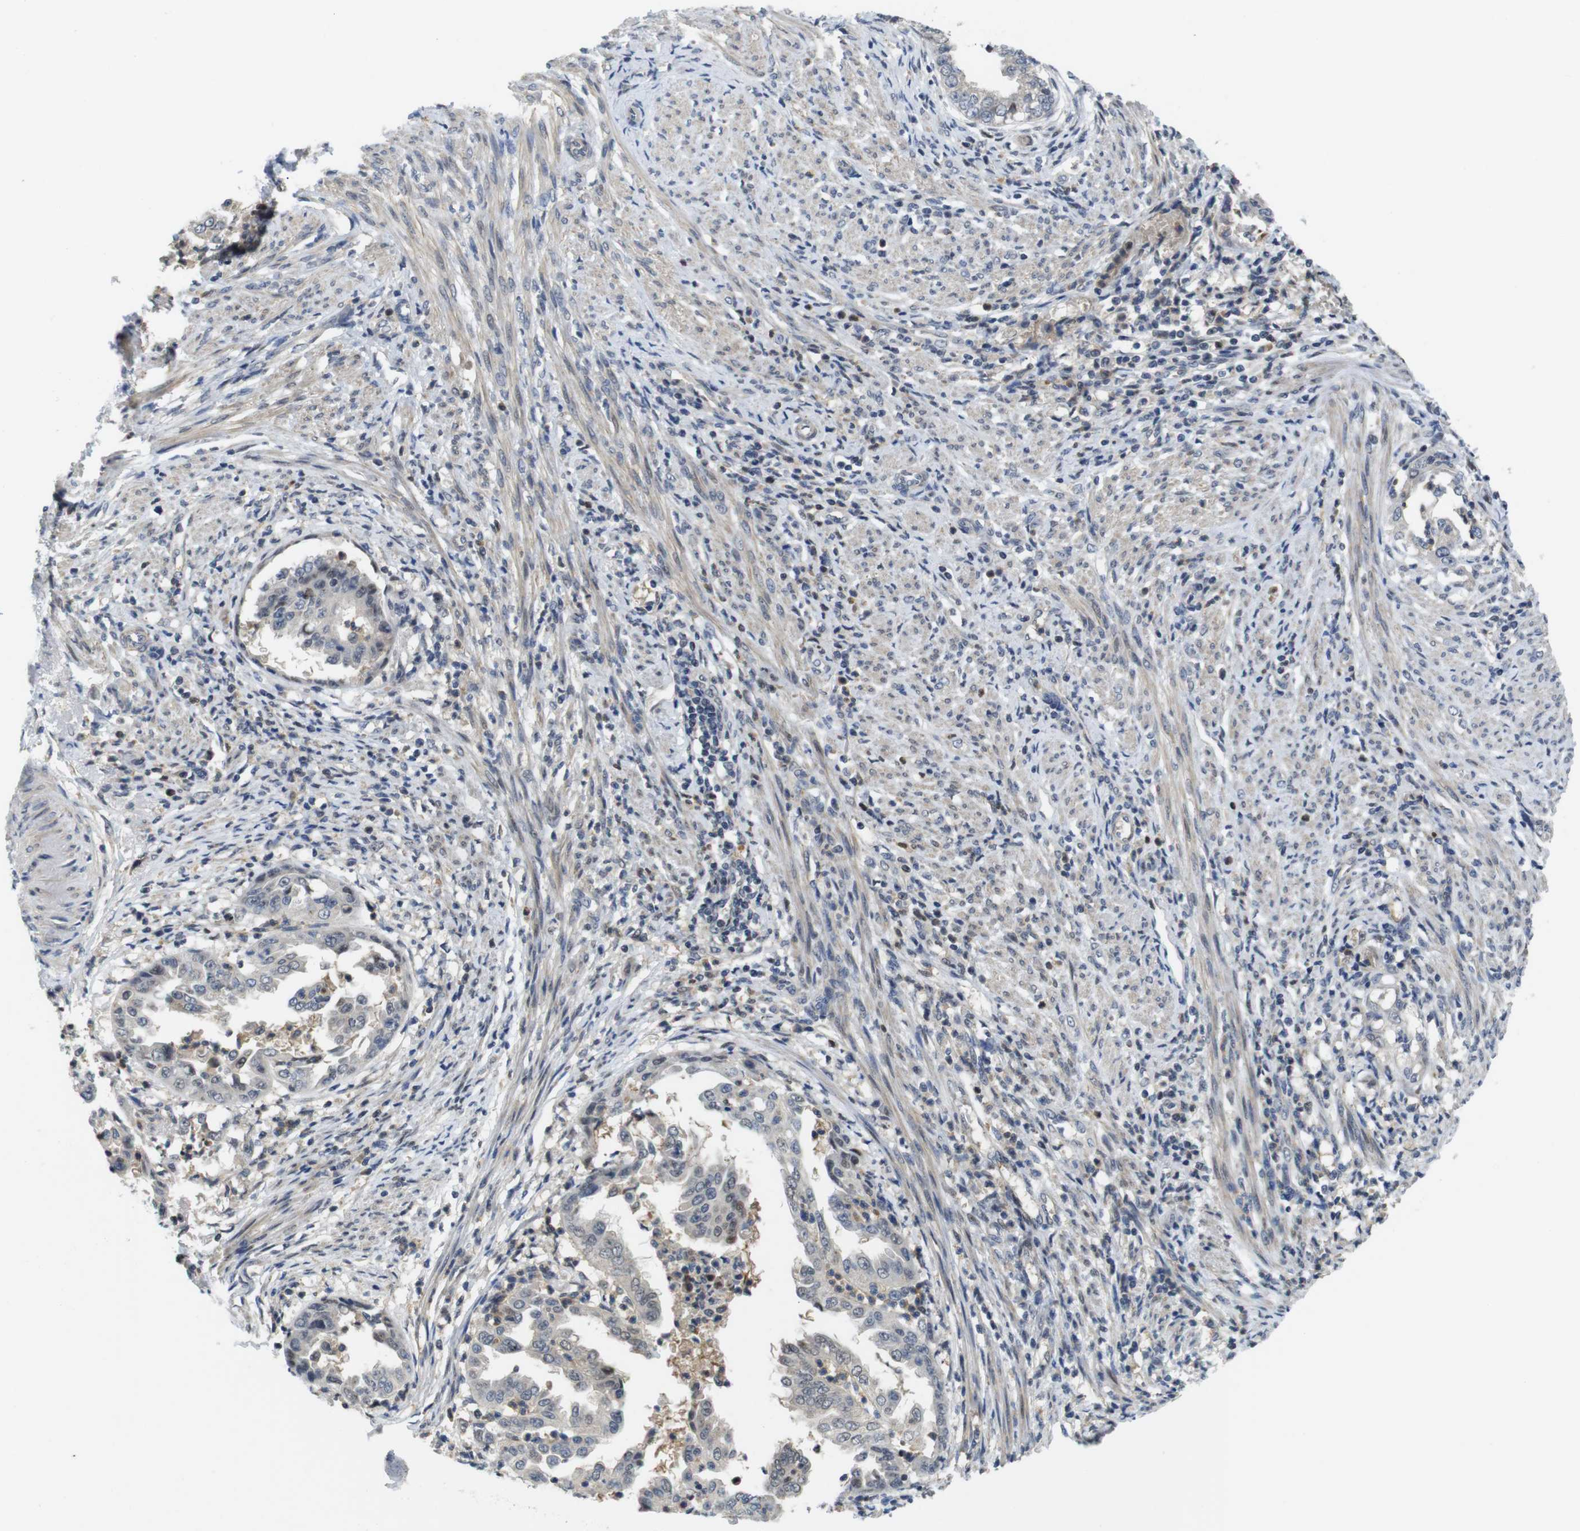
{"staining": {"intensity": "moderate", "quantity": "<25%", "location": "nuclear"}, "tissue": "endometrial cancer", "cell_type": "Tumor cells", "image_type": "cancer", "snomed": [{"axis": "morphology", "description": "Adenocarcinoma, NOS"}, {"axis": "topography", "description": "Endometrium"}], "caption": "Immunohistochemical staining of endometrial cancer (adenocarcinoma) shows low levels of moderate nuclear protein positivity in about <25% of tumor cells.", "gene": "FNTA", "patient": {"sex": "female", "age": 85}}